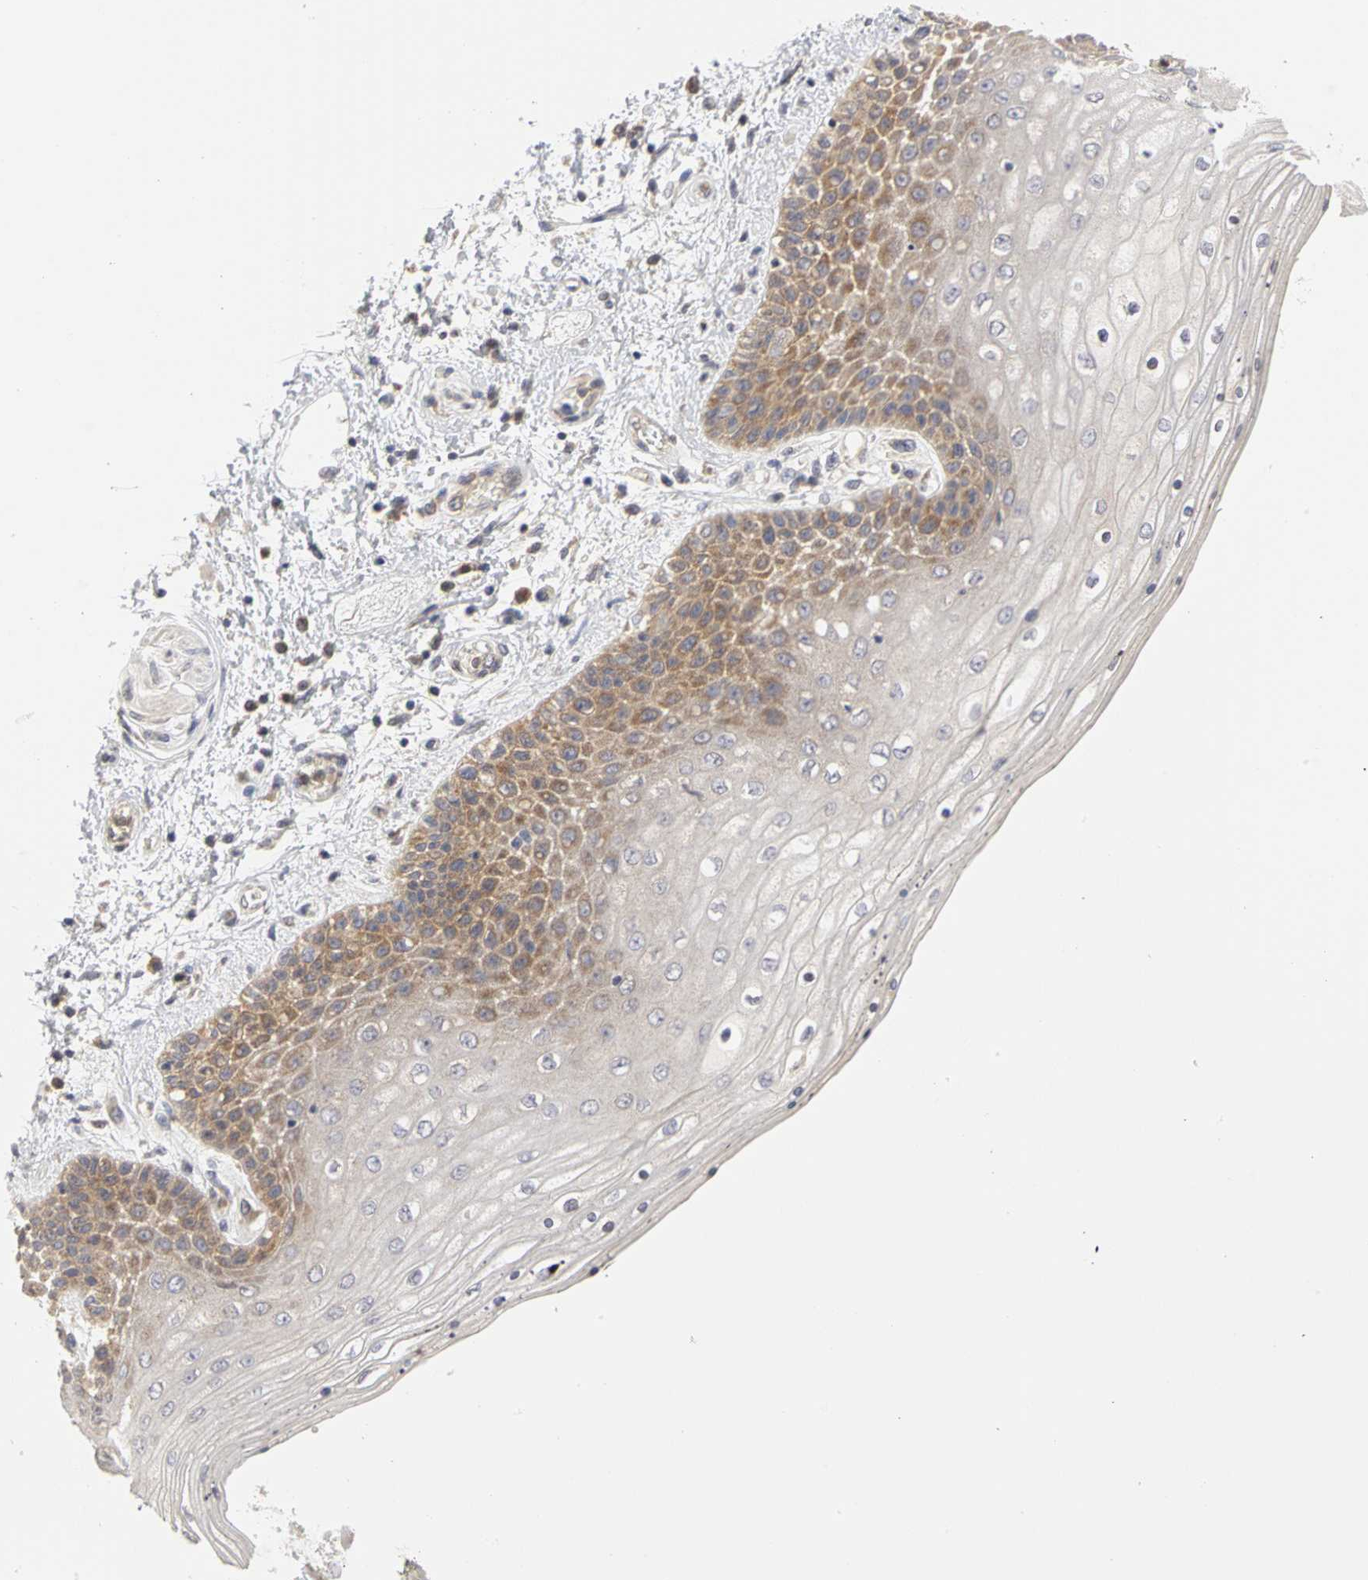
{"staining": {"intensity": "moderate", "quantity": "25%-75%", "location": "cytoplasmic/membranous"}, "tissue": "skin", "cell_type": "Epidermal cells", "image_type": "normal", "snomed": [{"axis": "morphology", "description": "Normal tissue, NOS"}, {"axis": "topography", "description": "Anal"}], "caption": "A medium amount of moderate cytoplasmic/membranous expression is present in about 25%-75% of epidermal cells in unremarkable skin.", "gene": "IRAK1", "patient": {"sex": "female", "age": 46}}